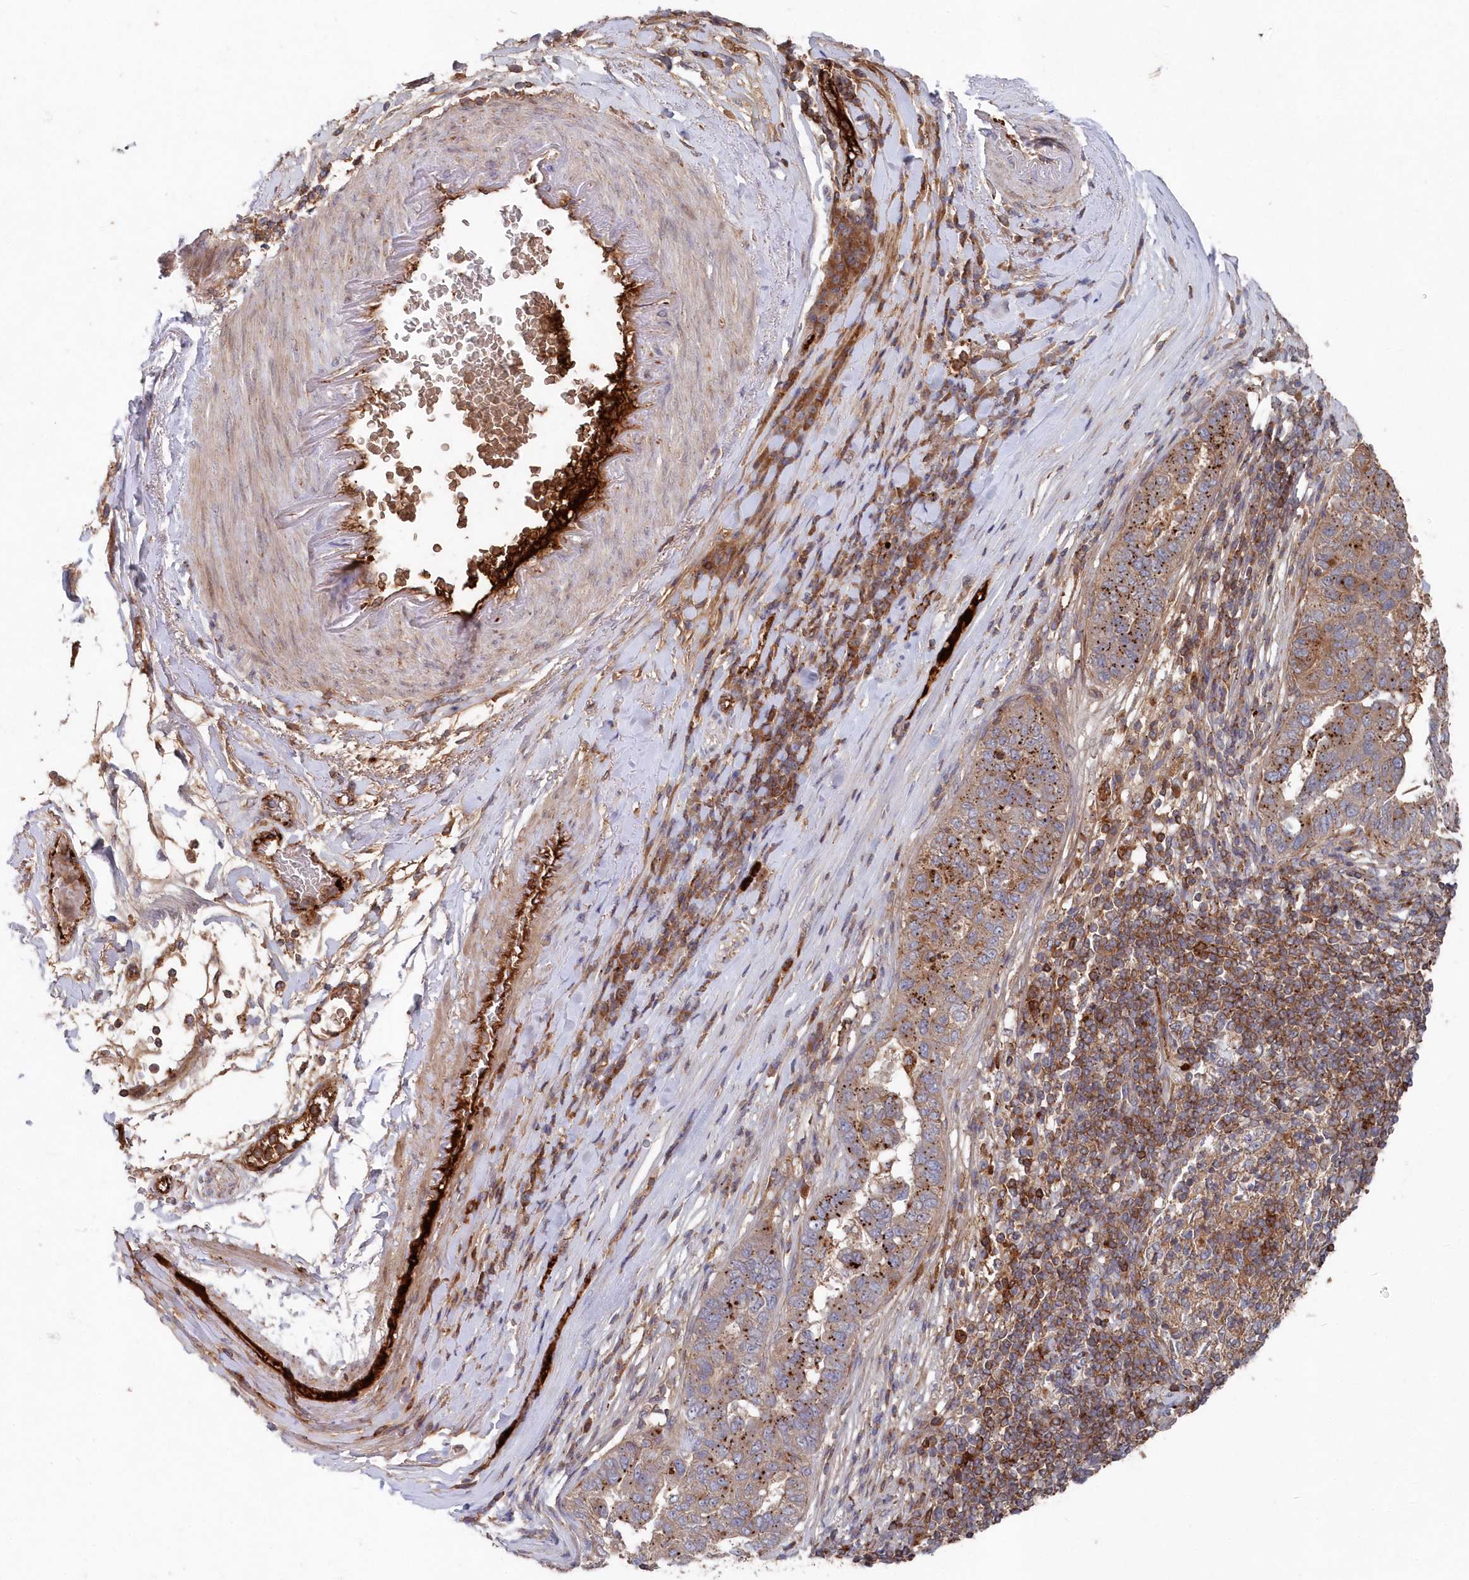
{"staining": {"intensity": "weak", "quantity": "25%-75%", "location": "cytoplasmic/membranous"}, "tissue": "pancreatic cancer", "cell_type": "Tumor cells", "image_type": "cancer", "snomed": [{"axis": "morphology", "description": "Adenocarcinoma, NOS"}, {"axis": "topography", "description": "Pancreas"}], "caption": "Approximately 25%-75% of tumor cells in human adenocarcinoma (pancreatic) demonstrate weak cytoplasmic/membranous protein positivity as visualized by brown immunohistochemical staining.", "gene": "ABHD14B", "patient": {"sex": "female", "age": 61}}